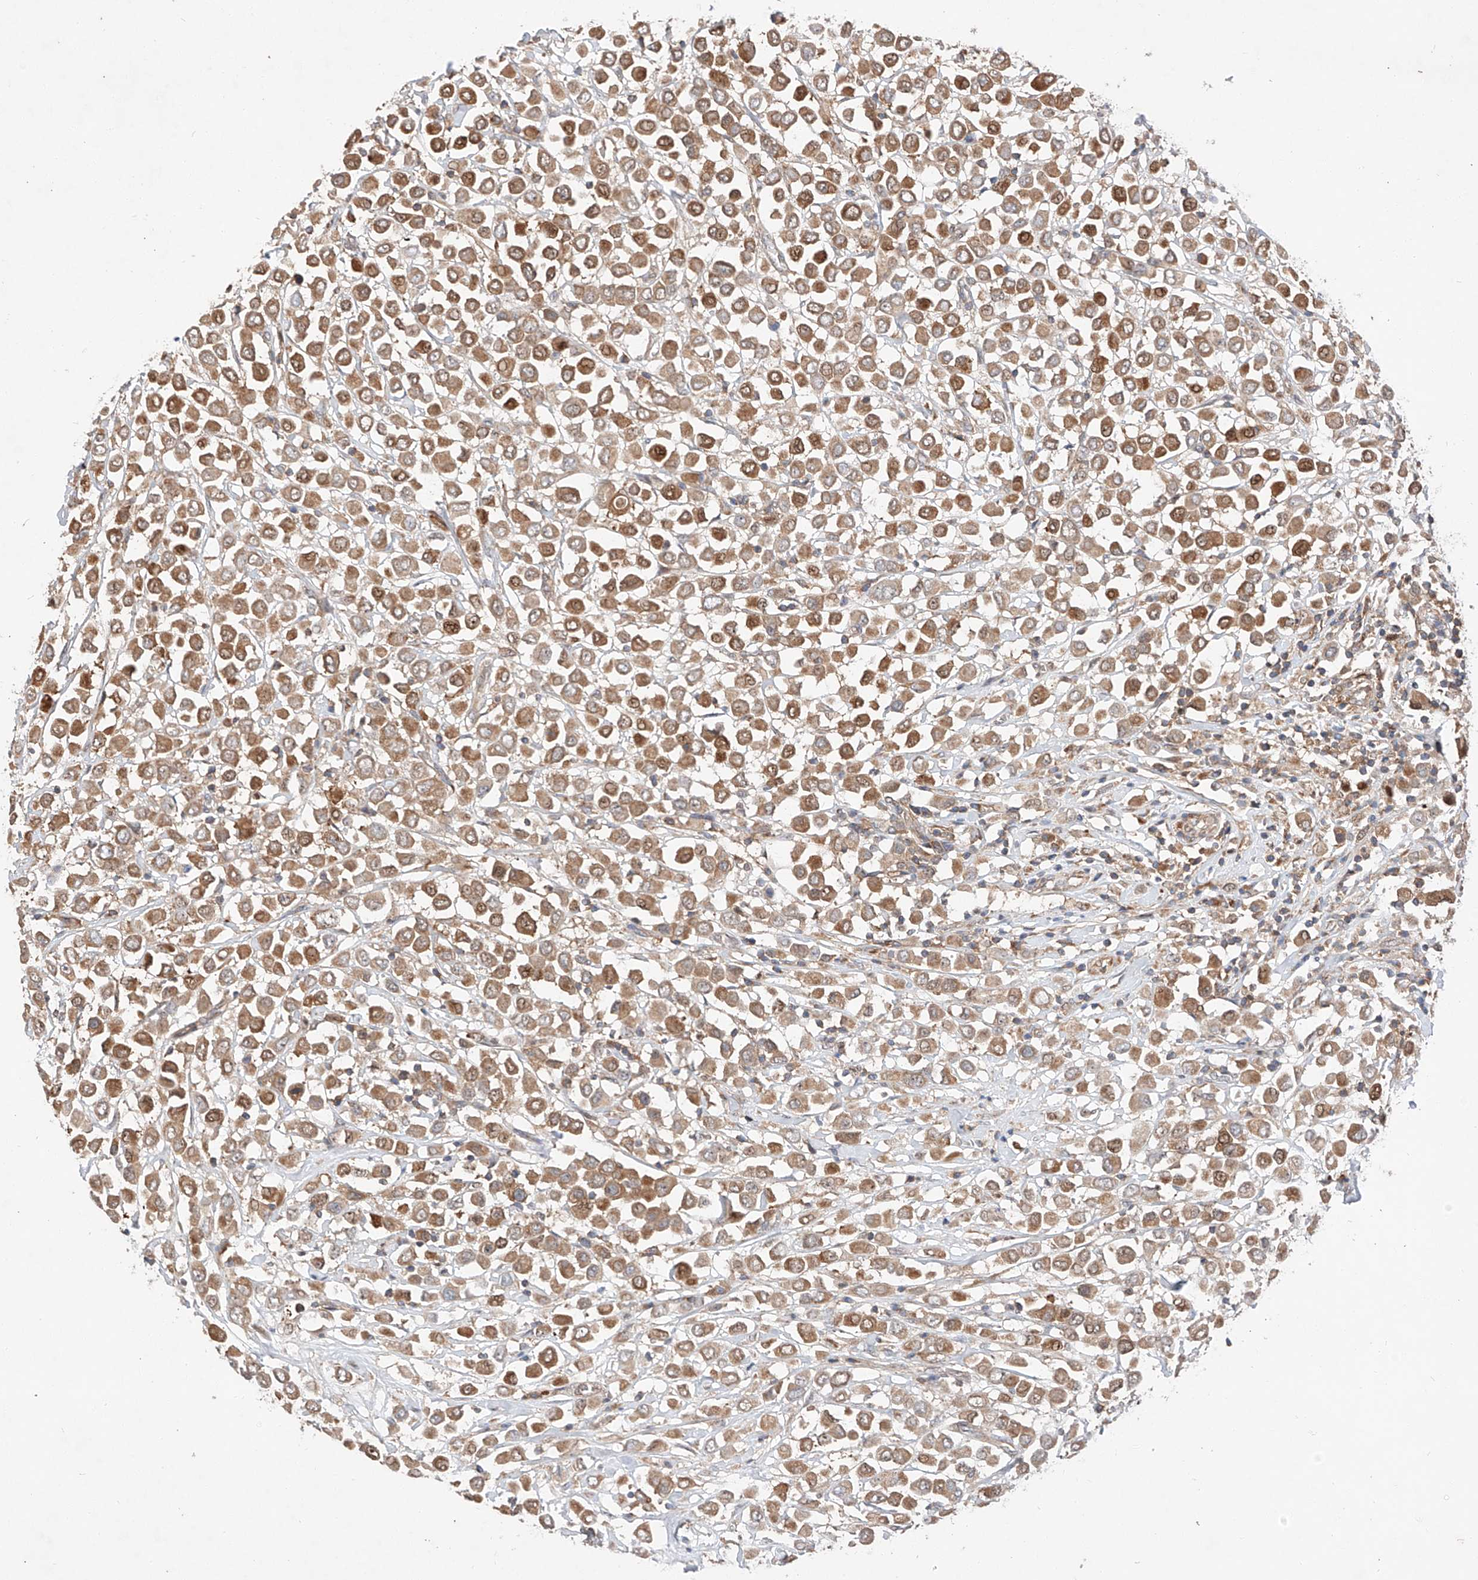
{"staining": {"intensity": "moderate", "quantity": ">75%", "location": "cytoplasmic/membranous"}, "tissue": "breast cancer", "cell_type": "Tumor cells", "image_type": "cancer", "snomed": [{"axis": "morphology", "description": "Duct carcinoma"}, {"axis": "topography", "description": "Breast"}], "caption": "IHC (DAB (3,3'-diaminobenzidine)) staining of human breast cancer (infiltrating ductal carcinoma) displays moderate cytoplasmic/membranous protein staining in about >75% of tumor cells. (Stains: DAB (3,3'-diaminobenzidine) in brown, nuclei in blue, Microscopy: brightfield microscopy at high magnification).", "gene": "RUSC1", "patient": {"sex": "female", "age": 61}}